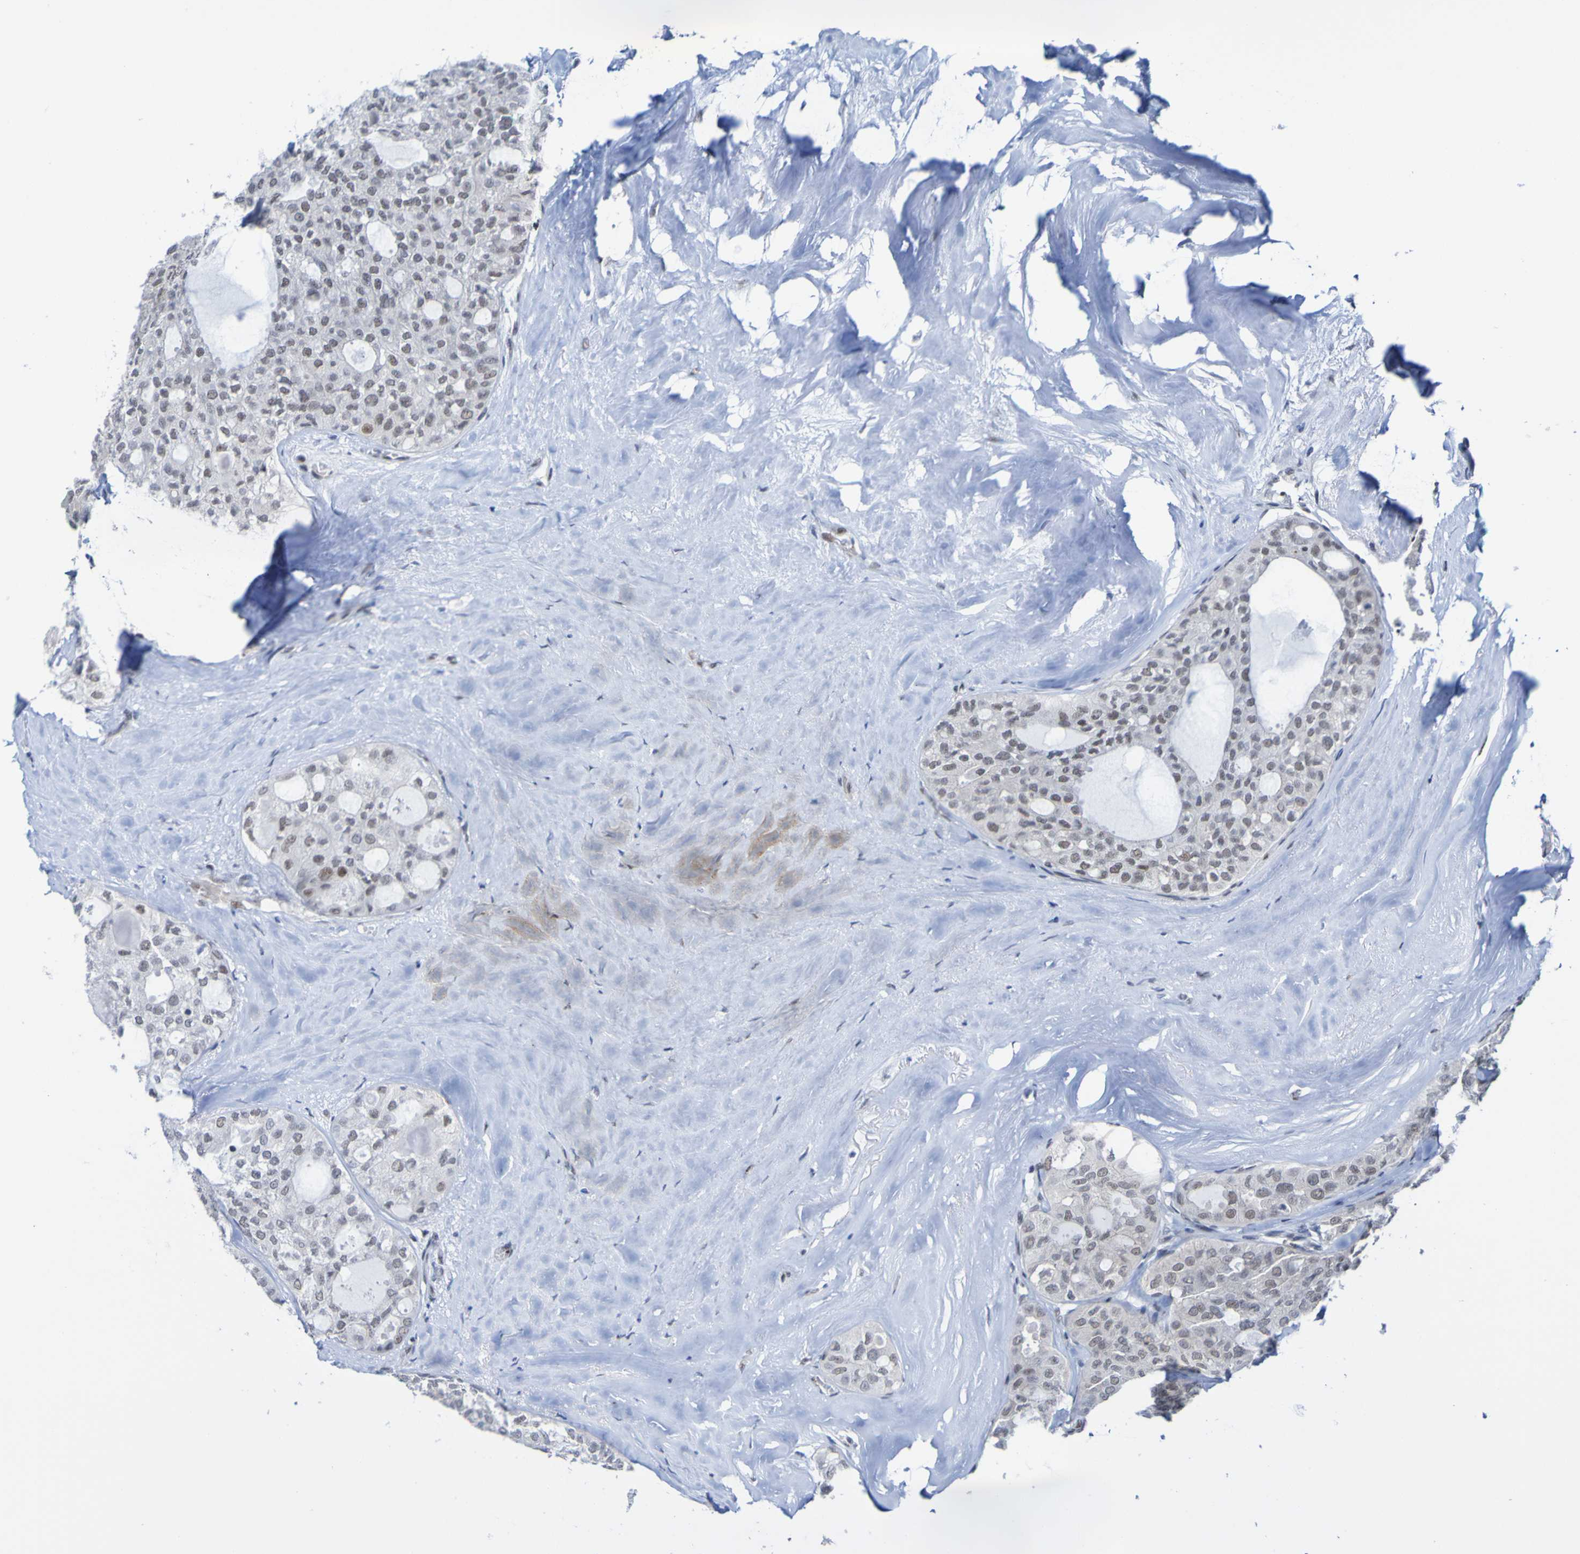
{"staining": {"intensity": "weak", "quantity": "25%-75%", "location": "nuclear"}, "tissue": "thyroid cancer", "cell_type": "Tumor cells", "image_type": "cancer", "snomed": [{"axis": "morphology", "description": "Follicular adenoma carcinoma, NOS"}, {"axis": "topography", "description": "Thyroid gland"}], "caption": "Brown immunohistochemical staining in human thyroid cancer (follicular adenoma carcinoma) displays weak nuclear positivity in about 25%-75% of tumor cells.", "gene": "CDC5L", "patient": {"sex": "male", "age": 75}}